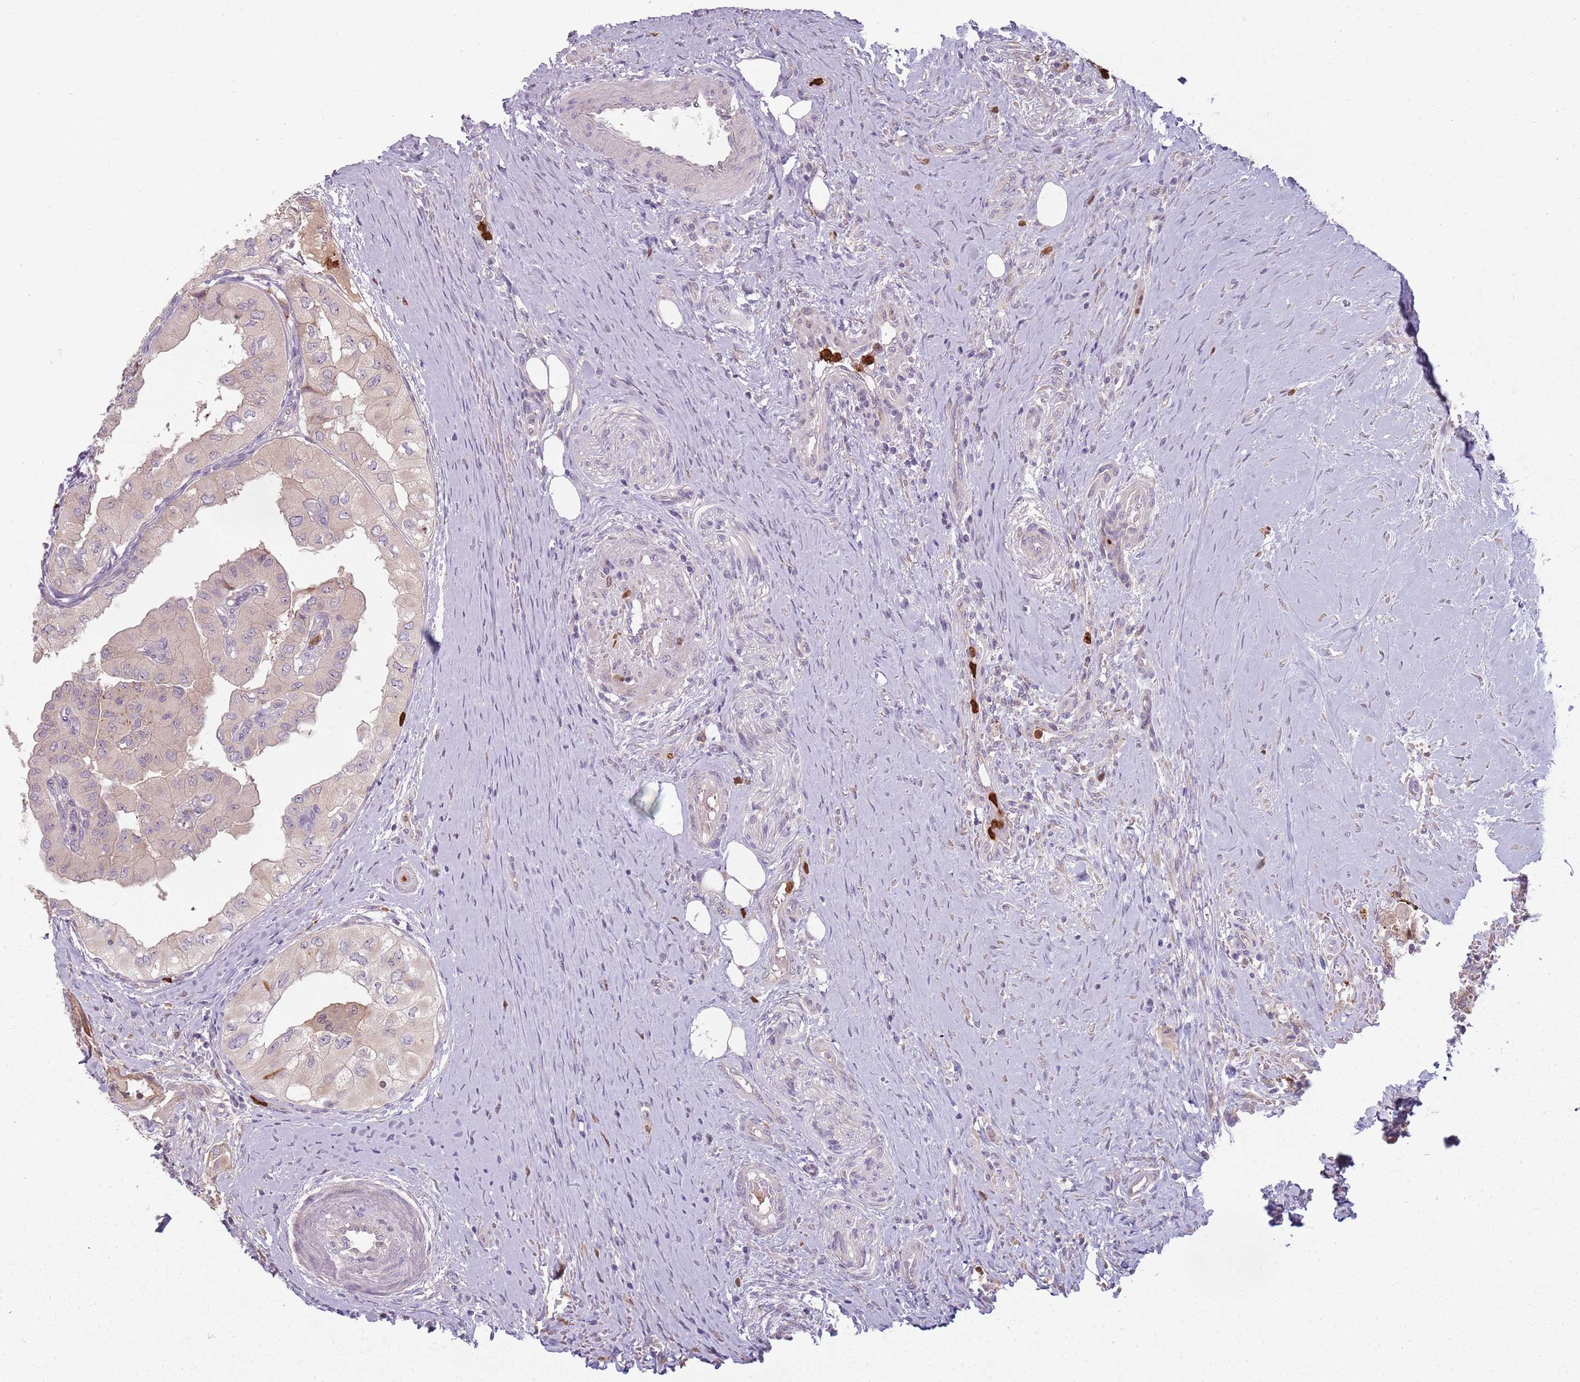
{"staining": {"intensity": "moderate", "quantity": "<25%", "location": "cytoplasmic/membranous"}, "tissue": "thyroid cancer", "cell_type": "Tumor cells", "image_type": "cancer", "snomed": [{"axis": "morphology", "description": "Papillary adenocarcinoma, NOS"}, {"axis": "topography", "description": "Thyroid gland"}], "caption": "Immunohistochemistry (IHC) staining of papillary adenocarcinoma (thyroid), which displays low levels of moderate cytoplasmic/membranous positivity in about <25% of tumor cells indicating moderate cytoplasmic/membranous protein positivity. The staining was performed using DAB (3,3'-diaminobenzidine) (brown) for protein detection and nuclei were counterstained in hematoxylin (blue).", "gene": "SPAG4", "patient": {"sex": "female", "age": 59}}